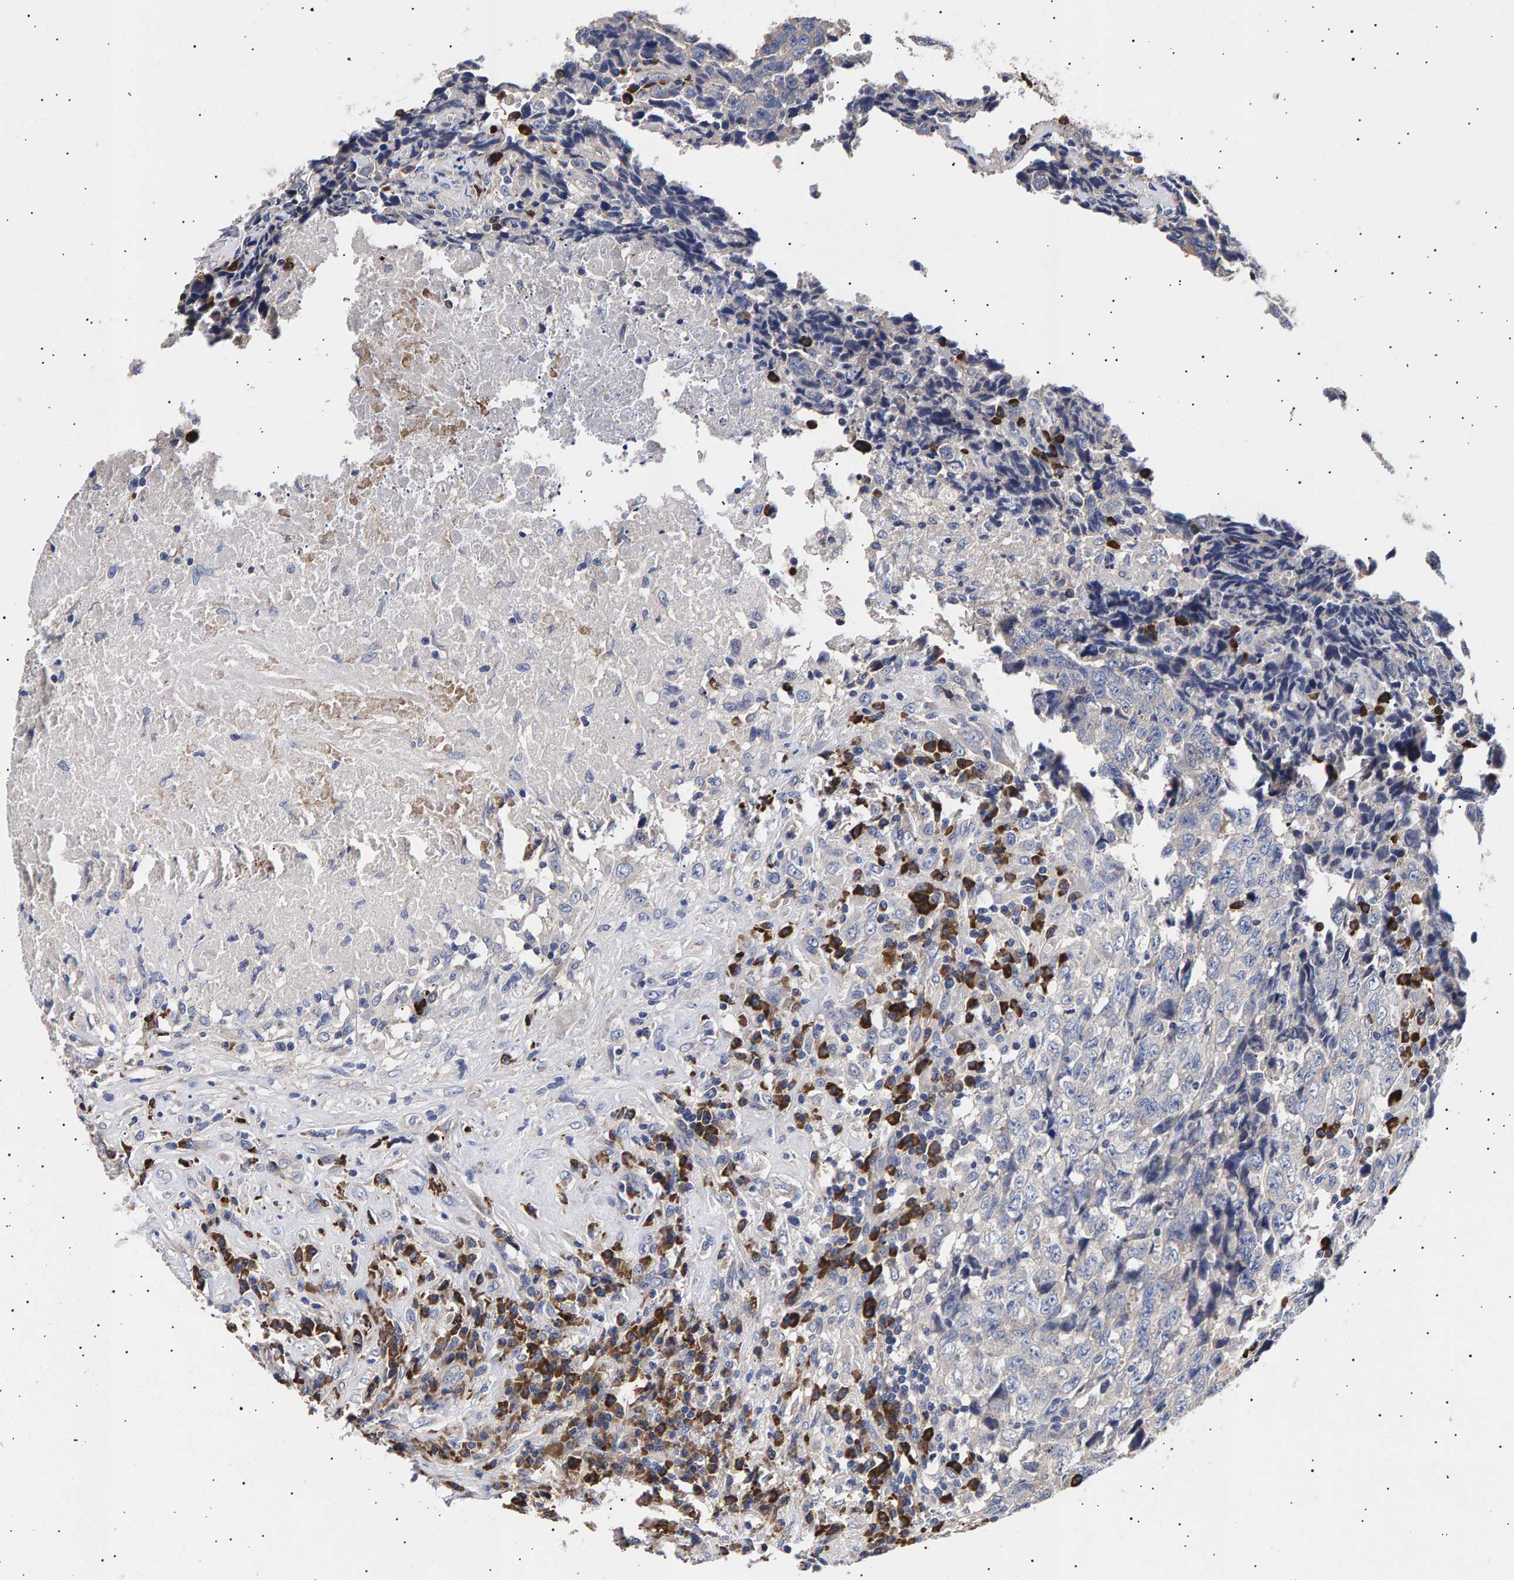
{"staining": {"intensity": "weak", "quantity": "<25%", "location": "cytoplasmic/membranous"}, "tissue": "testis cancer", "cell_type": "Tumor cells", "image_type": "cancer", "snomed": [{"axis": "morphology", "description": "Necrosis, NOS"}, {"axis": "morphology", "description": "Carcinoma, Embryonal, NOS"}, {"axis": "topography", "description": "Testis"}], "caption": "Immunohistochemistry (IHC) micrograph of testis cancer stained for a protein (brown), which reveals no expression in tumor cells.", "gene": "ANKRD40", "patient": {"sex": "male", "age": 19}}